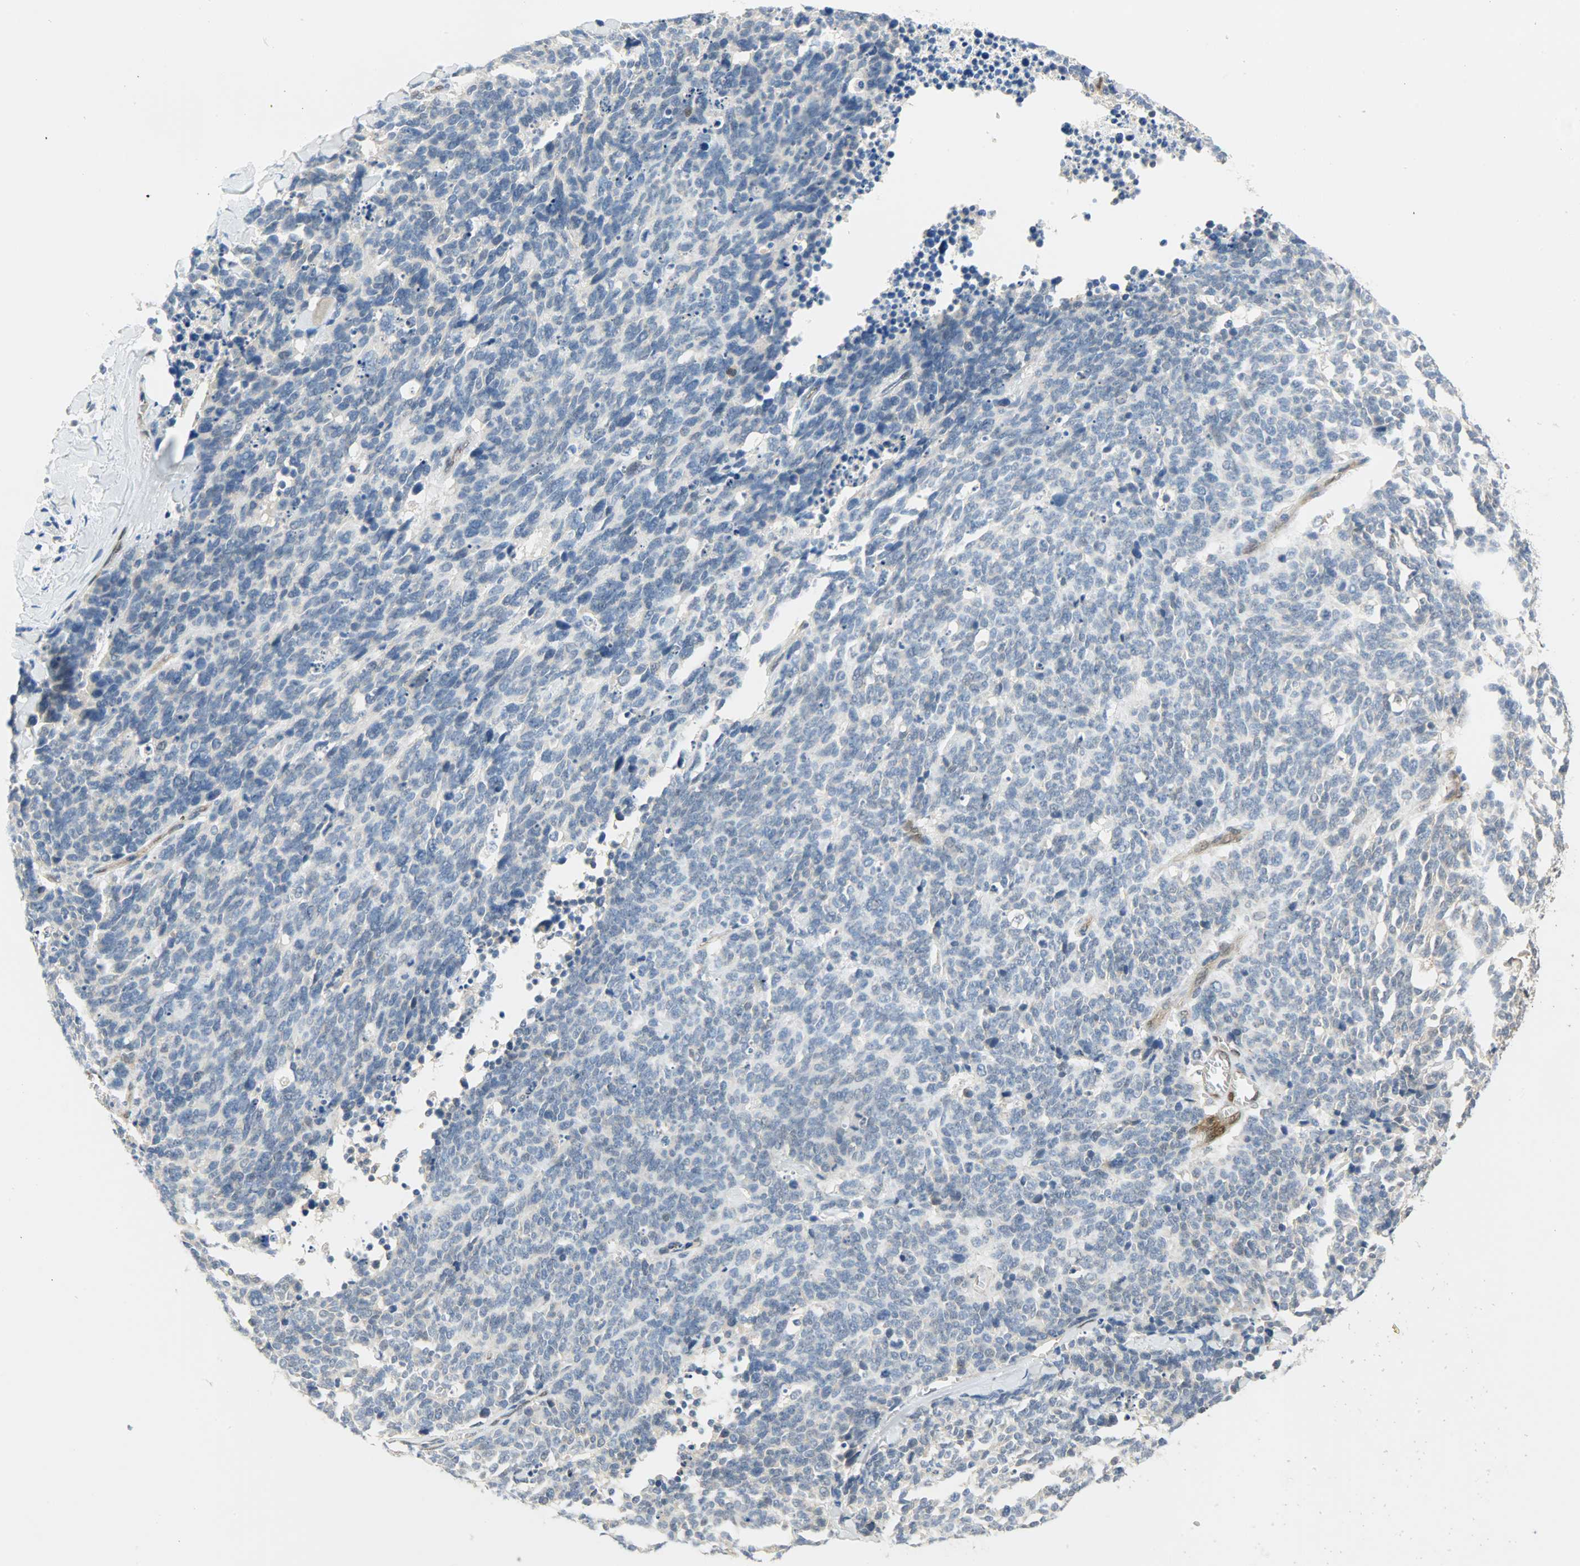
{"staining": {"intensity": "negative", "quantity": "none", "location": "none"}, "tissue": "lung cancer", "cell_type": "Tumor cells", "image_type": "cancer", "snomed": [{"axis": "morphology", "description": "Neoplasm, malignant, NOS"}, {"axis": "topography", "description": "Lung"}], "caption": "The immunohistochemistry (IHC) image has no significant positivity in tumor cells of lung cancer (neoplasm (malignant)) tissue.", "gene": "FKBP1A", "patient": {"sex": "female", "age": 58}}